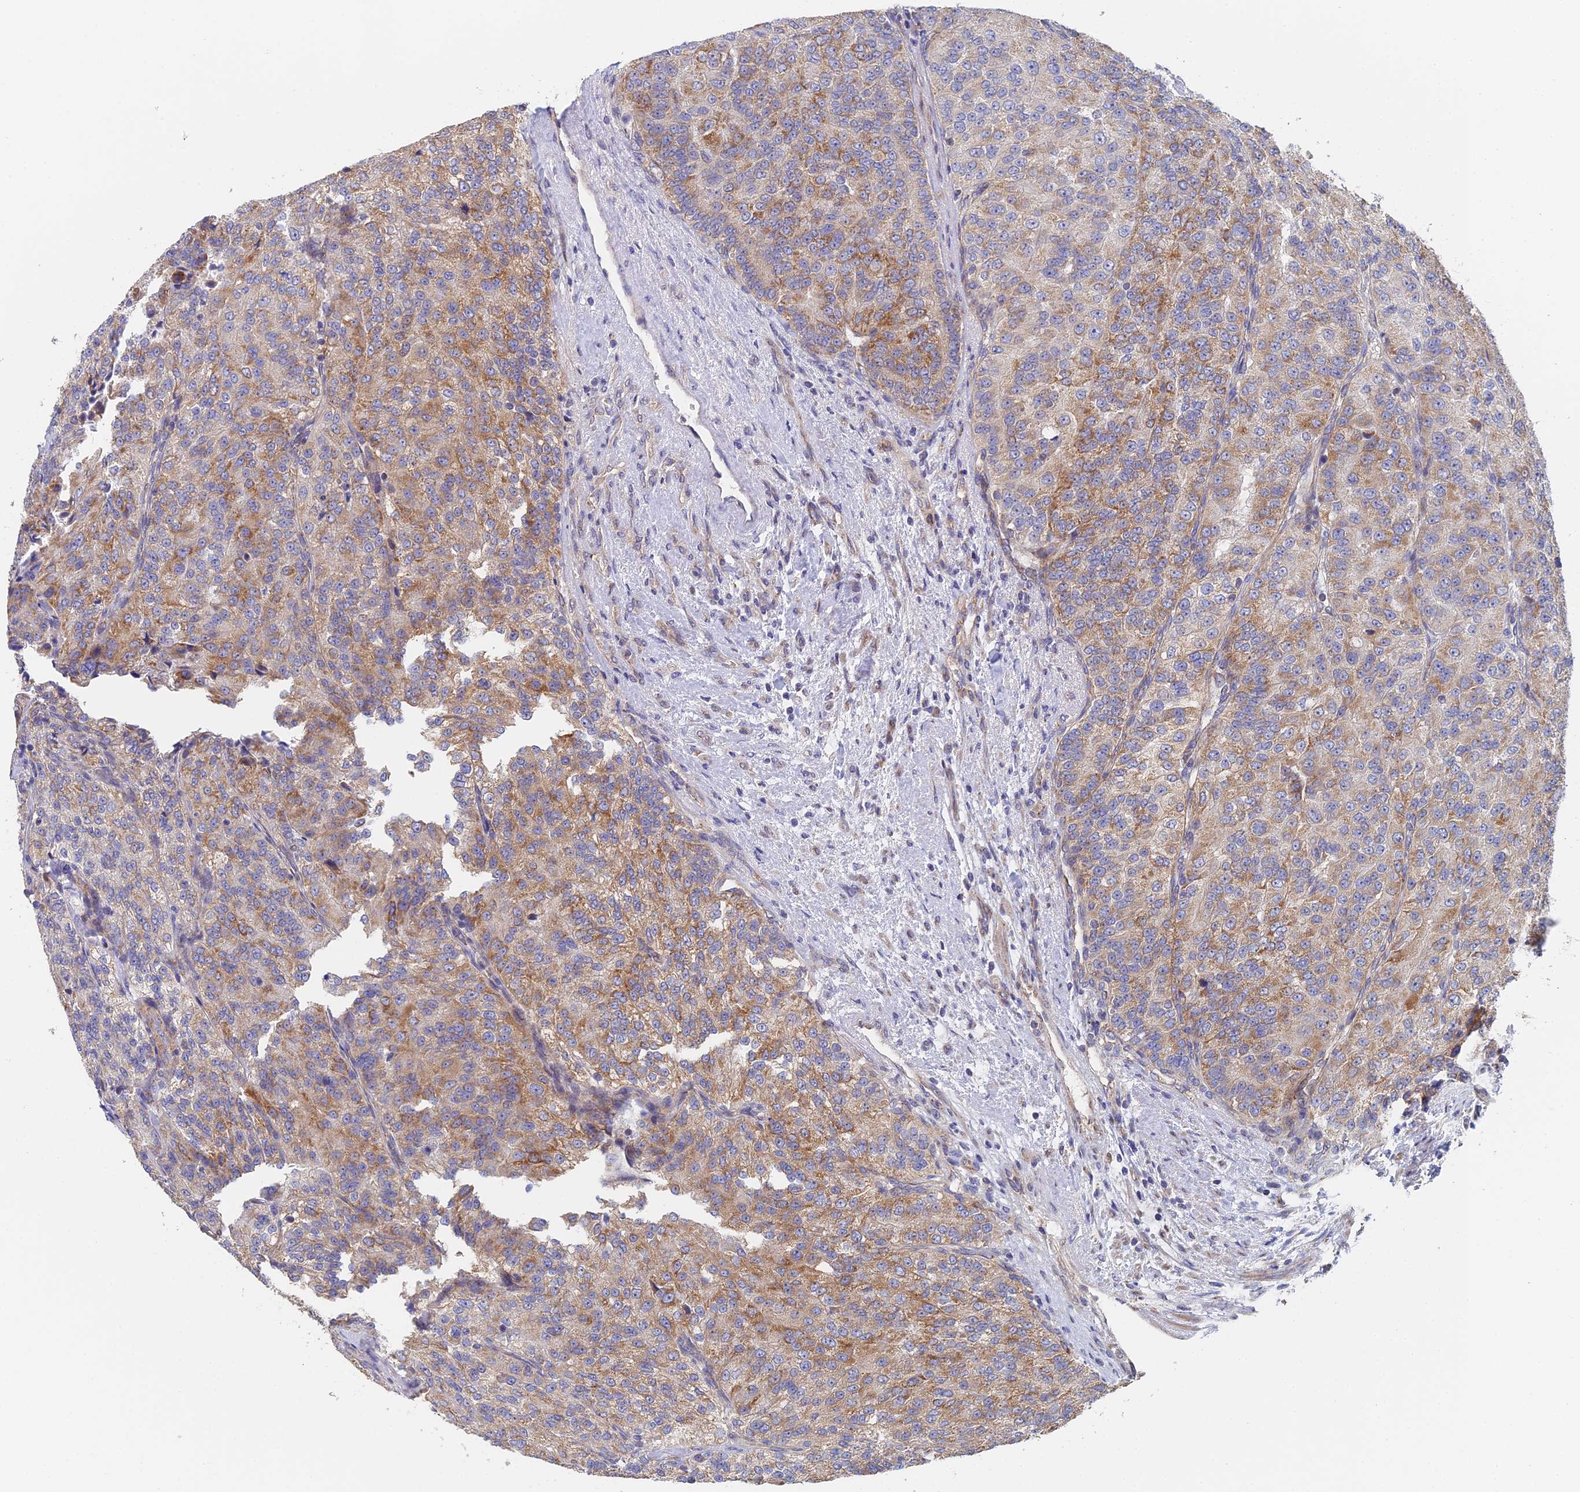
{"staining": {"intensity": "moderate", "quantity": "25%-75%", "location": "cytoplasmic/membranous"}, "tissue": "renal cancer", "cell_type": "Tumor cells", "image_type": "cancer", "snomed": [{"axis": "morphology", "description": "Adenocarcinoma, NOS"}, {"axis": "topography", "description": "Kidney"}], "caption": "Renal adenocarcinoma stained with immunohistochemistry (IHC) displays moderate cytoplasmic/membranous staining in about 25%-75% of tumor cells.", "gene": "ECSIT", "patient": {"sex": "female", "age": 63}}